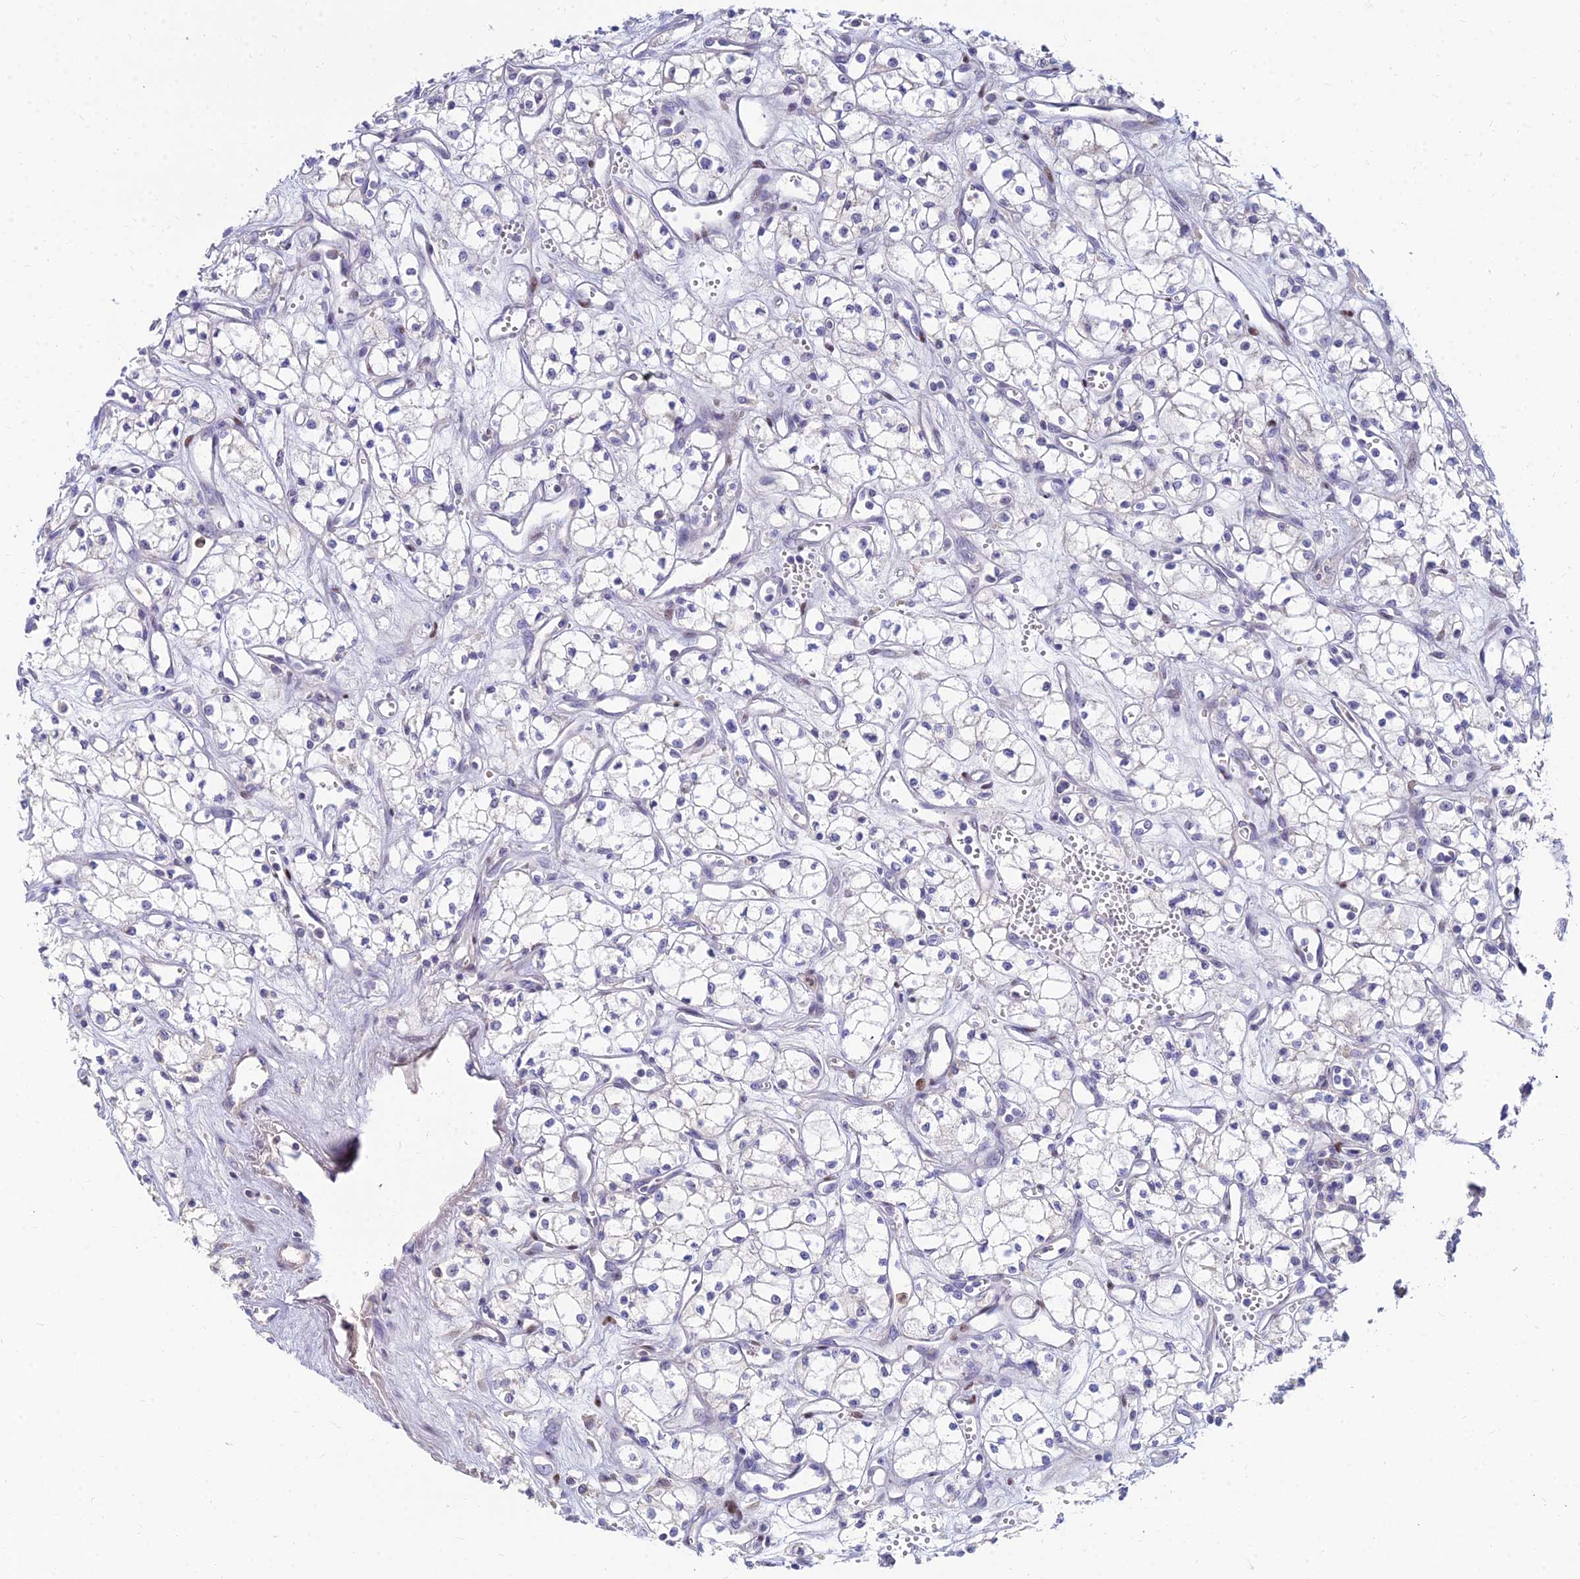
{"staining": {"intensity": "negative", "quantity": "none", "location": "none"}, "tissue": "renal cancer", "cell_type": "Tumor cells", "image_type": "cancer", "snomed": [{"axis": "morphology", "description": "Adenocarcinoma, NOS"}, {"axis": "topography", "description": "Kidney"}], "caption": "DAB immunohistochemical staining of human renal cancer (adenocarcinoma) reveals no significant positivity in tumor cells. The staining was performed using DAB to visualize the protein expression in brown, while the nuclei were stained in blue with hematoxylin (Magnification: 20x).", "gene": "GOLGA6D", "patient": {"sex": "male", "age": 59}}